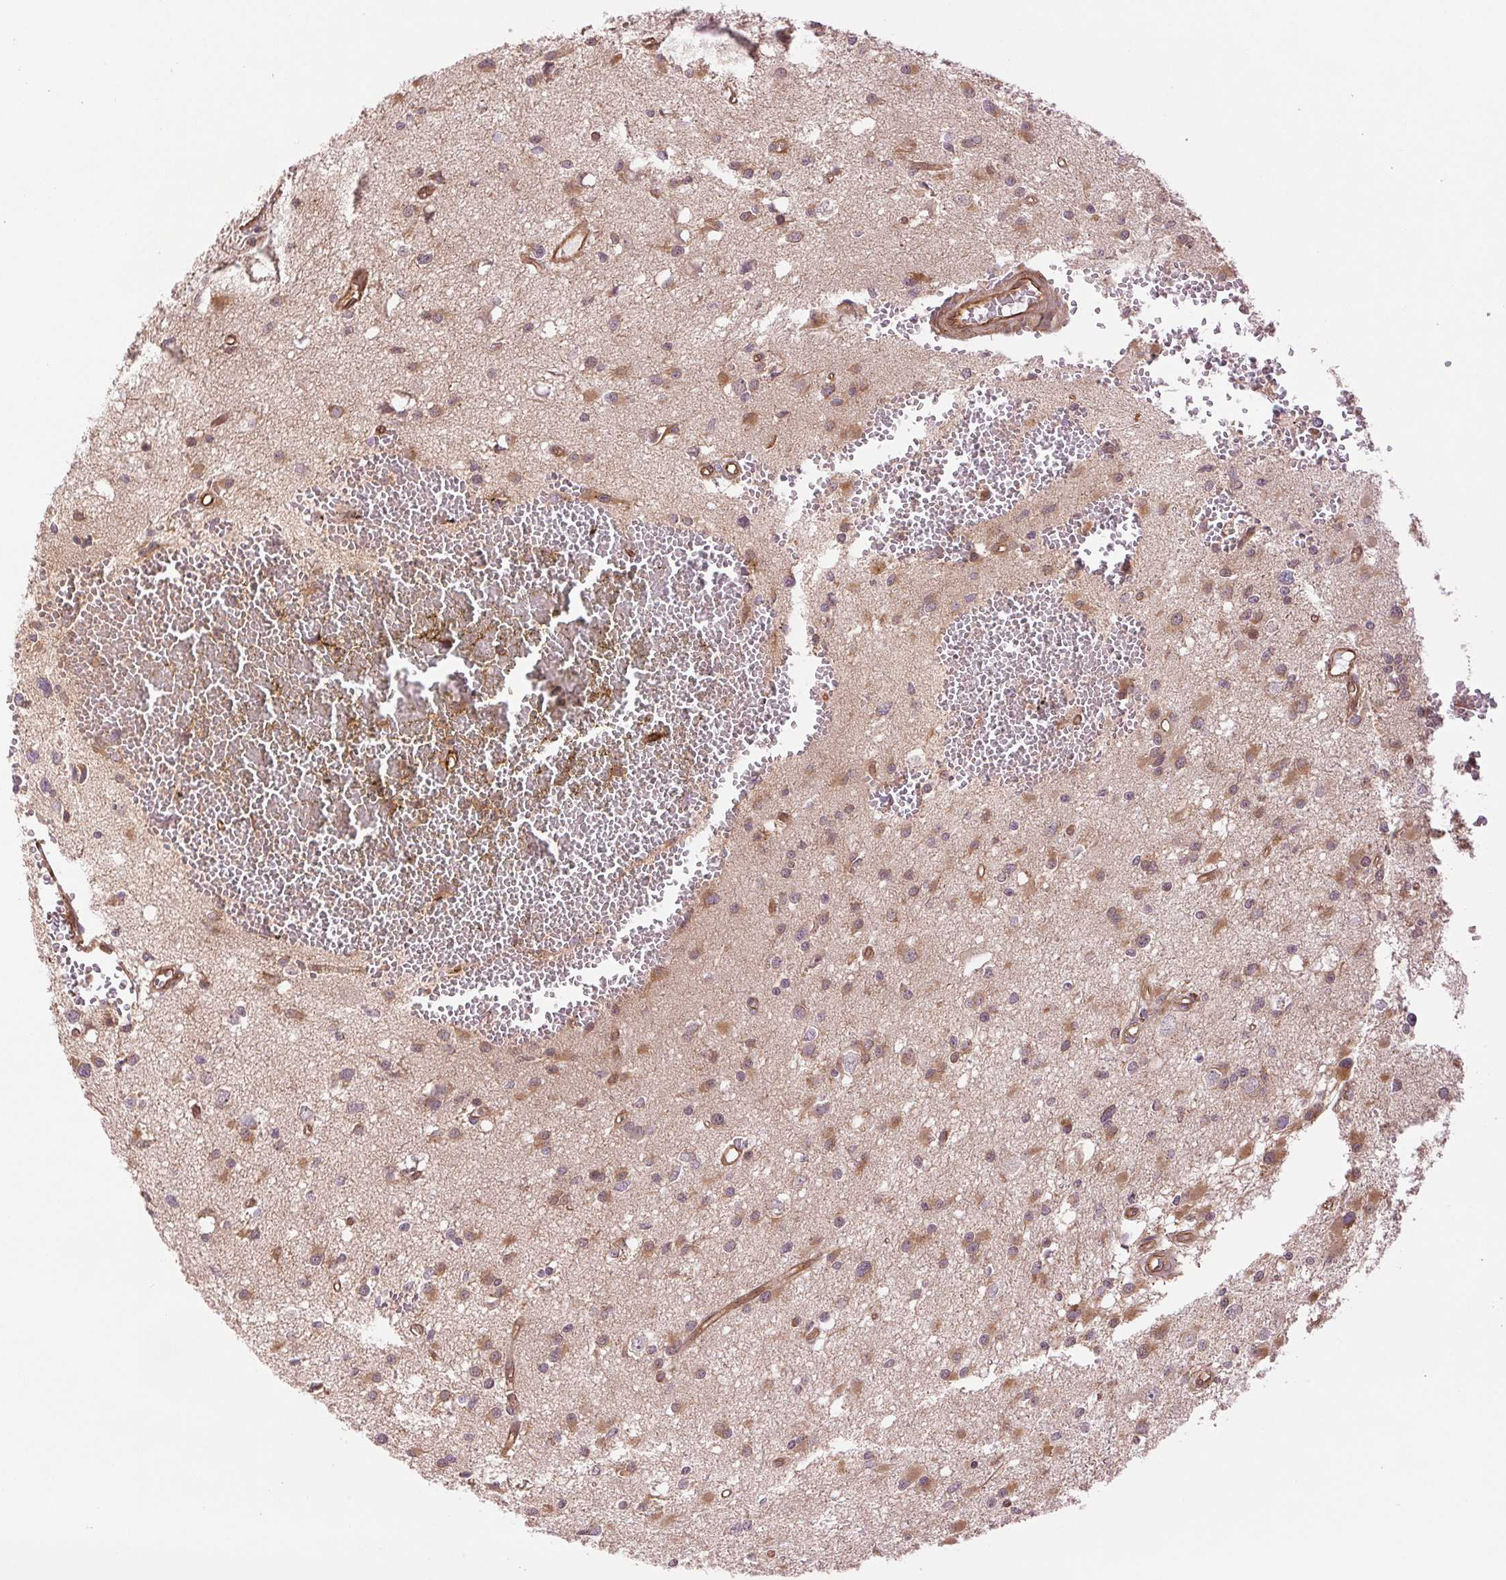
{"staining": {"intensity": "weak", "quantity": ">75%", "location": "cytoplasmic/membranous"}, "tissue": "glioma", "cell_type": "Tumor cells", "image_type": "cancer", "snomed": [{"axis": "morphology", "description": "Glioma, malignant, High grade"}, {"axis": "topography", "description": "Brain"}], "caption": "Weak cytoplasmic/membranous expression for a protein is identified in approximately >75% of tumor cells of malignant glioma (high-grade) using immunohistochemistry.", "gene": "STARD7", "patient": {"sex": "male", "age": 54}}